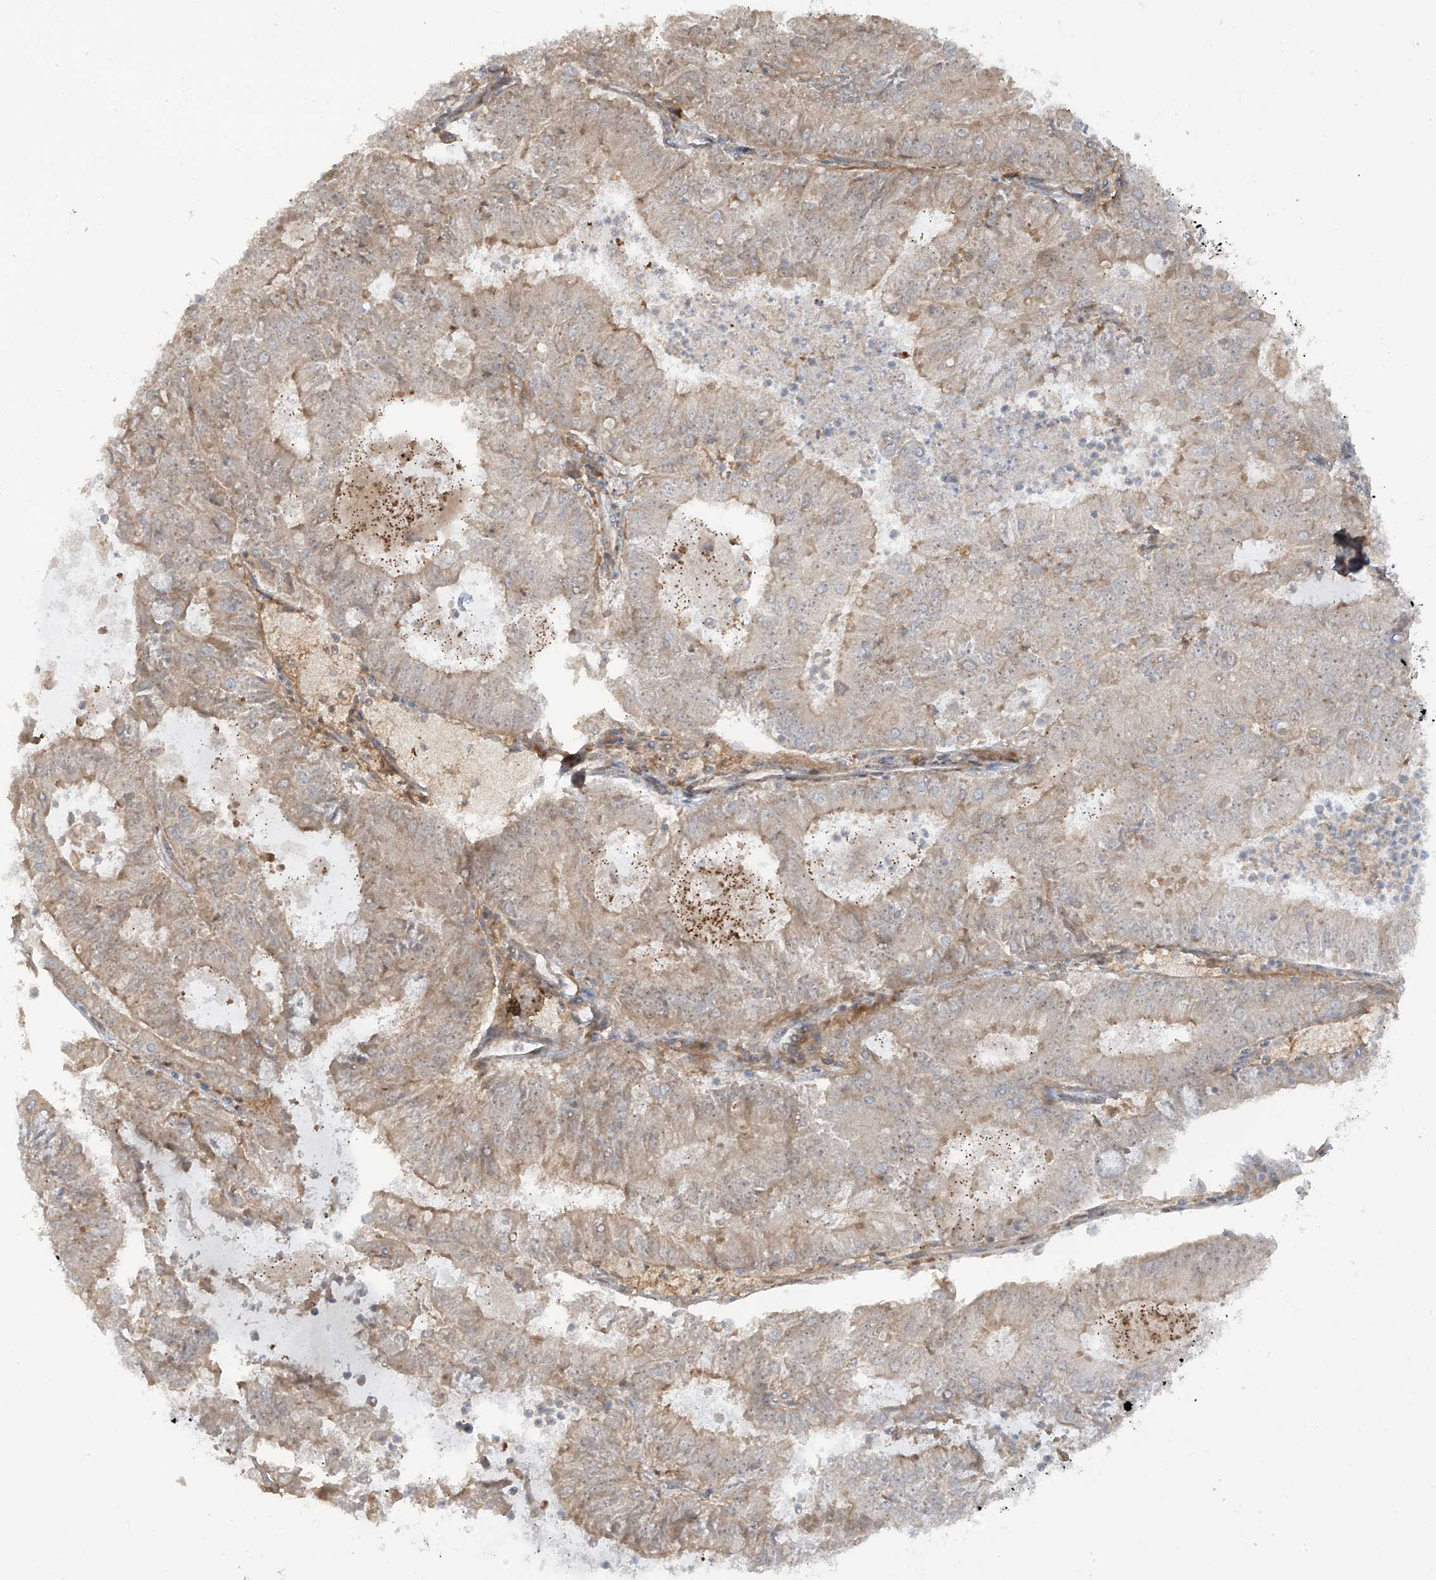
{"staining": {"intensity": "weak", "quantity": "25%-75%", "location": "cytoplasmic/membranous"}, "tissue": "endometrial cancer", "cell_type": "Tumor cells", "image_type": "cancer", "snomed": [{"axis": "morphology", "description": "Adenocarcinoma, NOS"}, {"axis": "topography", "description": "Endometrium"}], "caption": "DAB (3,3'-diaminobenzidine) immunohistochemical staining of human endometrial cancer (adenocarcinoma) exhibits weak cytoplasmic/membranous protein positivity in about 25%-75% of tumor cells. Using DAB (brown) and hematoxylin (blue) stains, captured at high magnification using brightfield microscopy.", "gene": "ENTR1", "patient": {"sex": "female", "age": 57}}